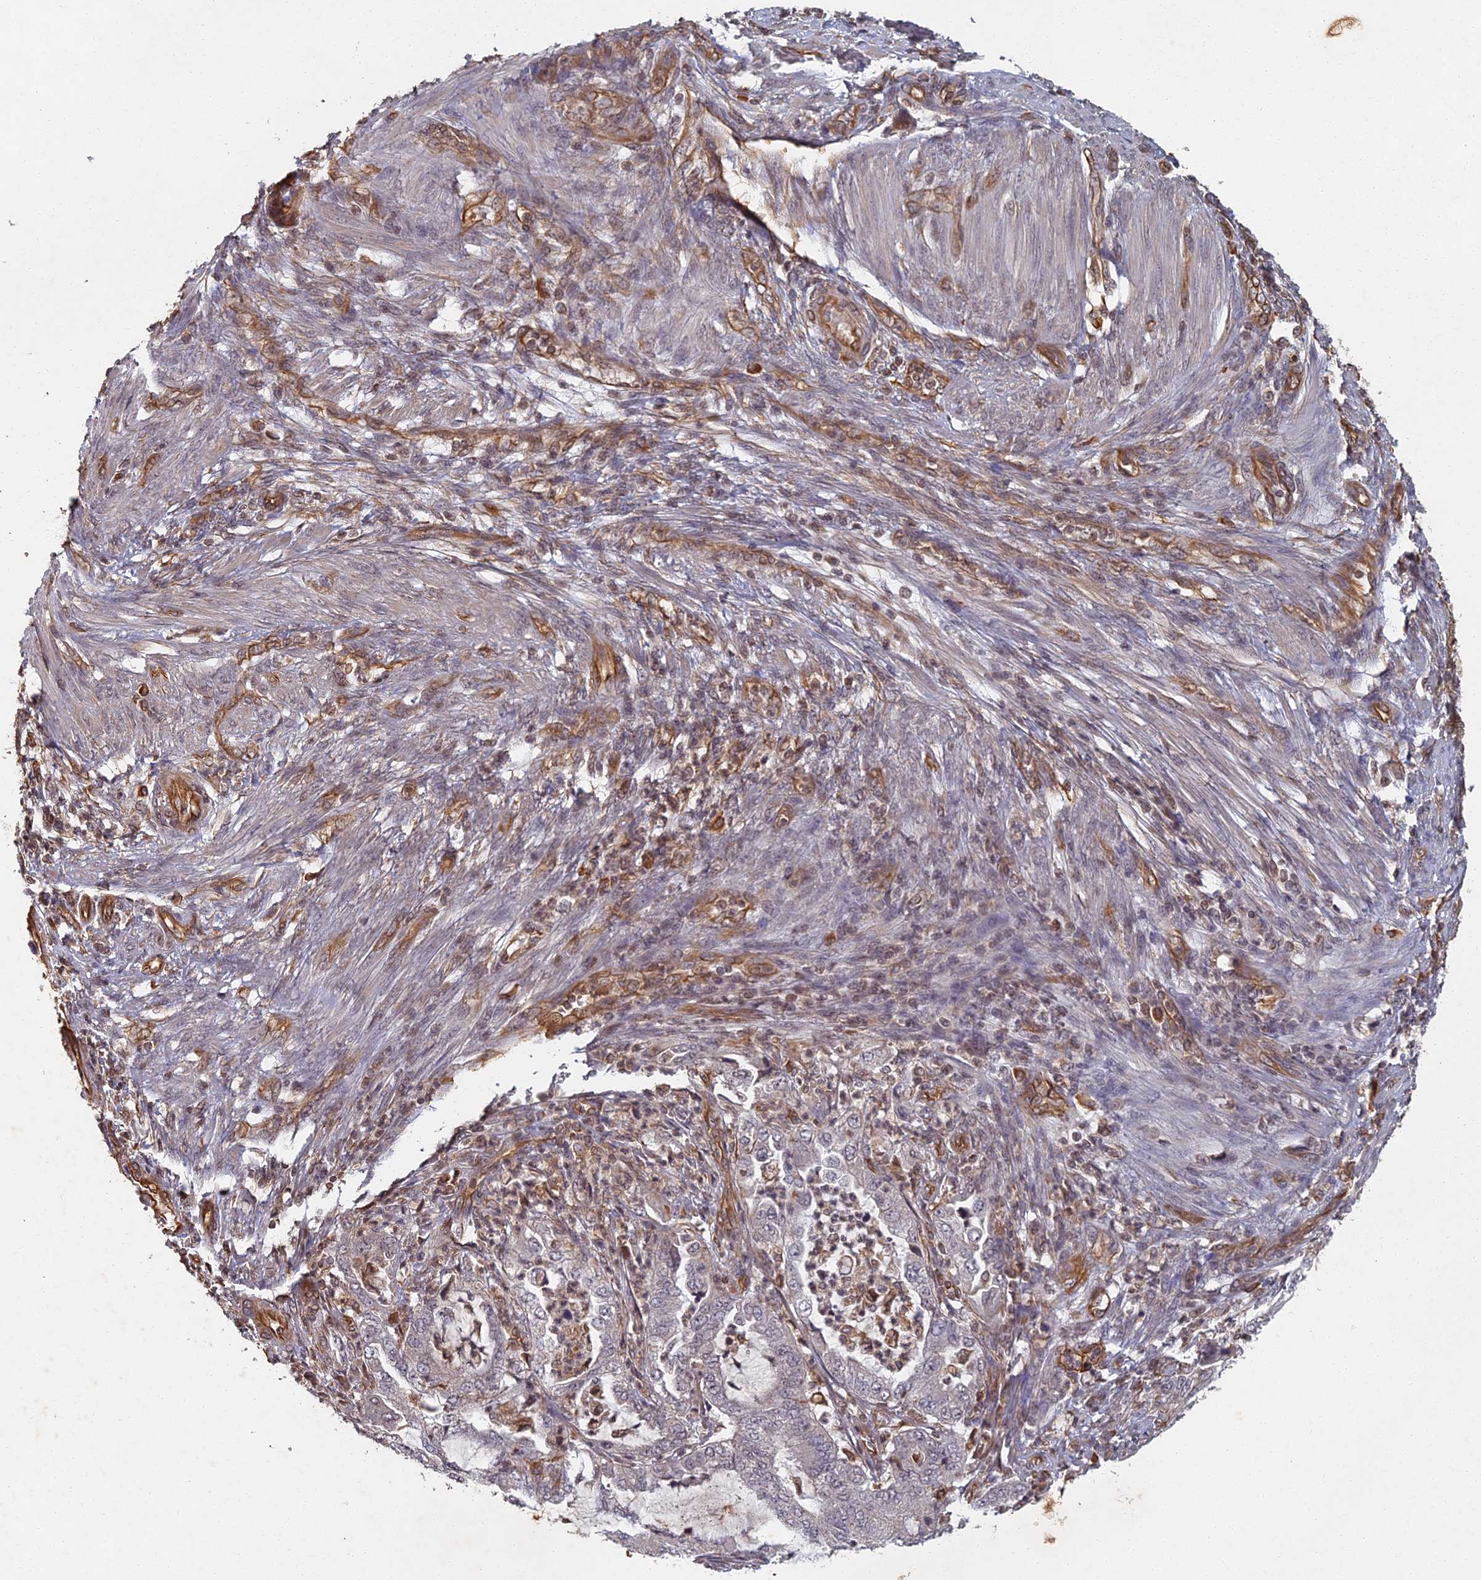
{"staining": {"intensity": "negative", "quantity": "none", "location": "none"}, "tissue": "endometrial cancer", "cell_type": "Tumor cells", "image_type": "cancer", "snomed": [{"axis": "morphology", "description": "Adenocarcinoma, NOS"}, {"axis": "topography", "description": "Endometrium"}], "caption": "This histopathology image is of endometrial cancer (adenocarcinoma) stained with immunohistochemistry (IHC) to label a protein in brown with the nuclei are counter-stained blue. There is no staining in tumor cells. (DAB (3,3'-diaminobenzidine) immunohistochemistry (IHC) visualized using brightfield microscopy, high magnification).", "gene": "ABCB10", "patient": {"sex": "female", "age": 51}}